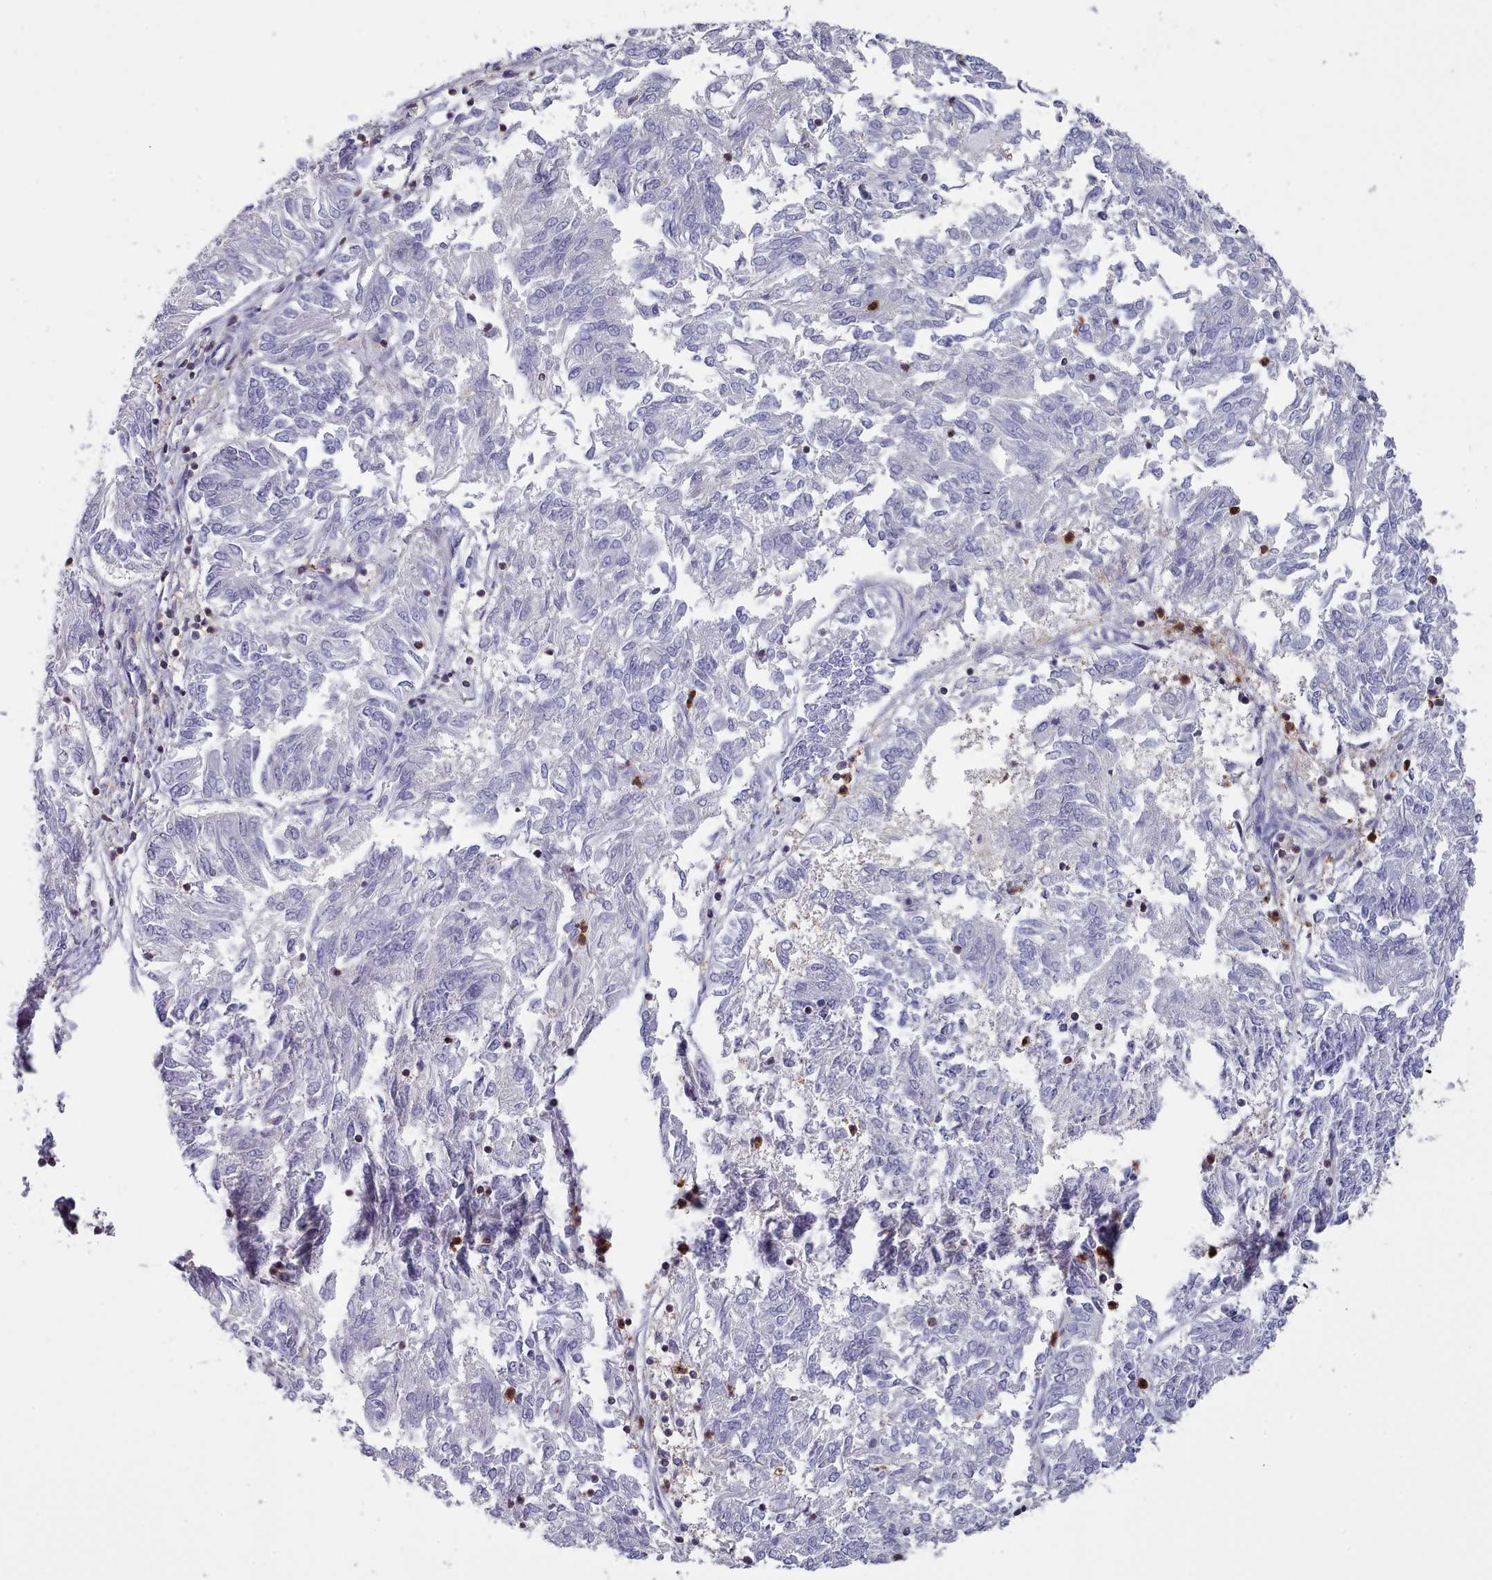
{"staining": {"intensity": "negative", "quantity": "none", "location": "none"}, "tissue": "endometrial cancer", "cell_type": "Tumor cells", "image_type": "cancer", "snomed": [{"axis": "morphology", "description": "Adenocarcinoma, NOS"}, {"axis": "topography", "description": "Endometrium"}], "caption": "Tumor cells show no significant protein staining in endometrial adenocarcinoma.", "gene": "RAC2", "patient": {"sex": "female", "age": 58}}